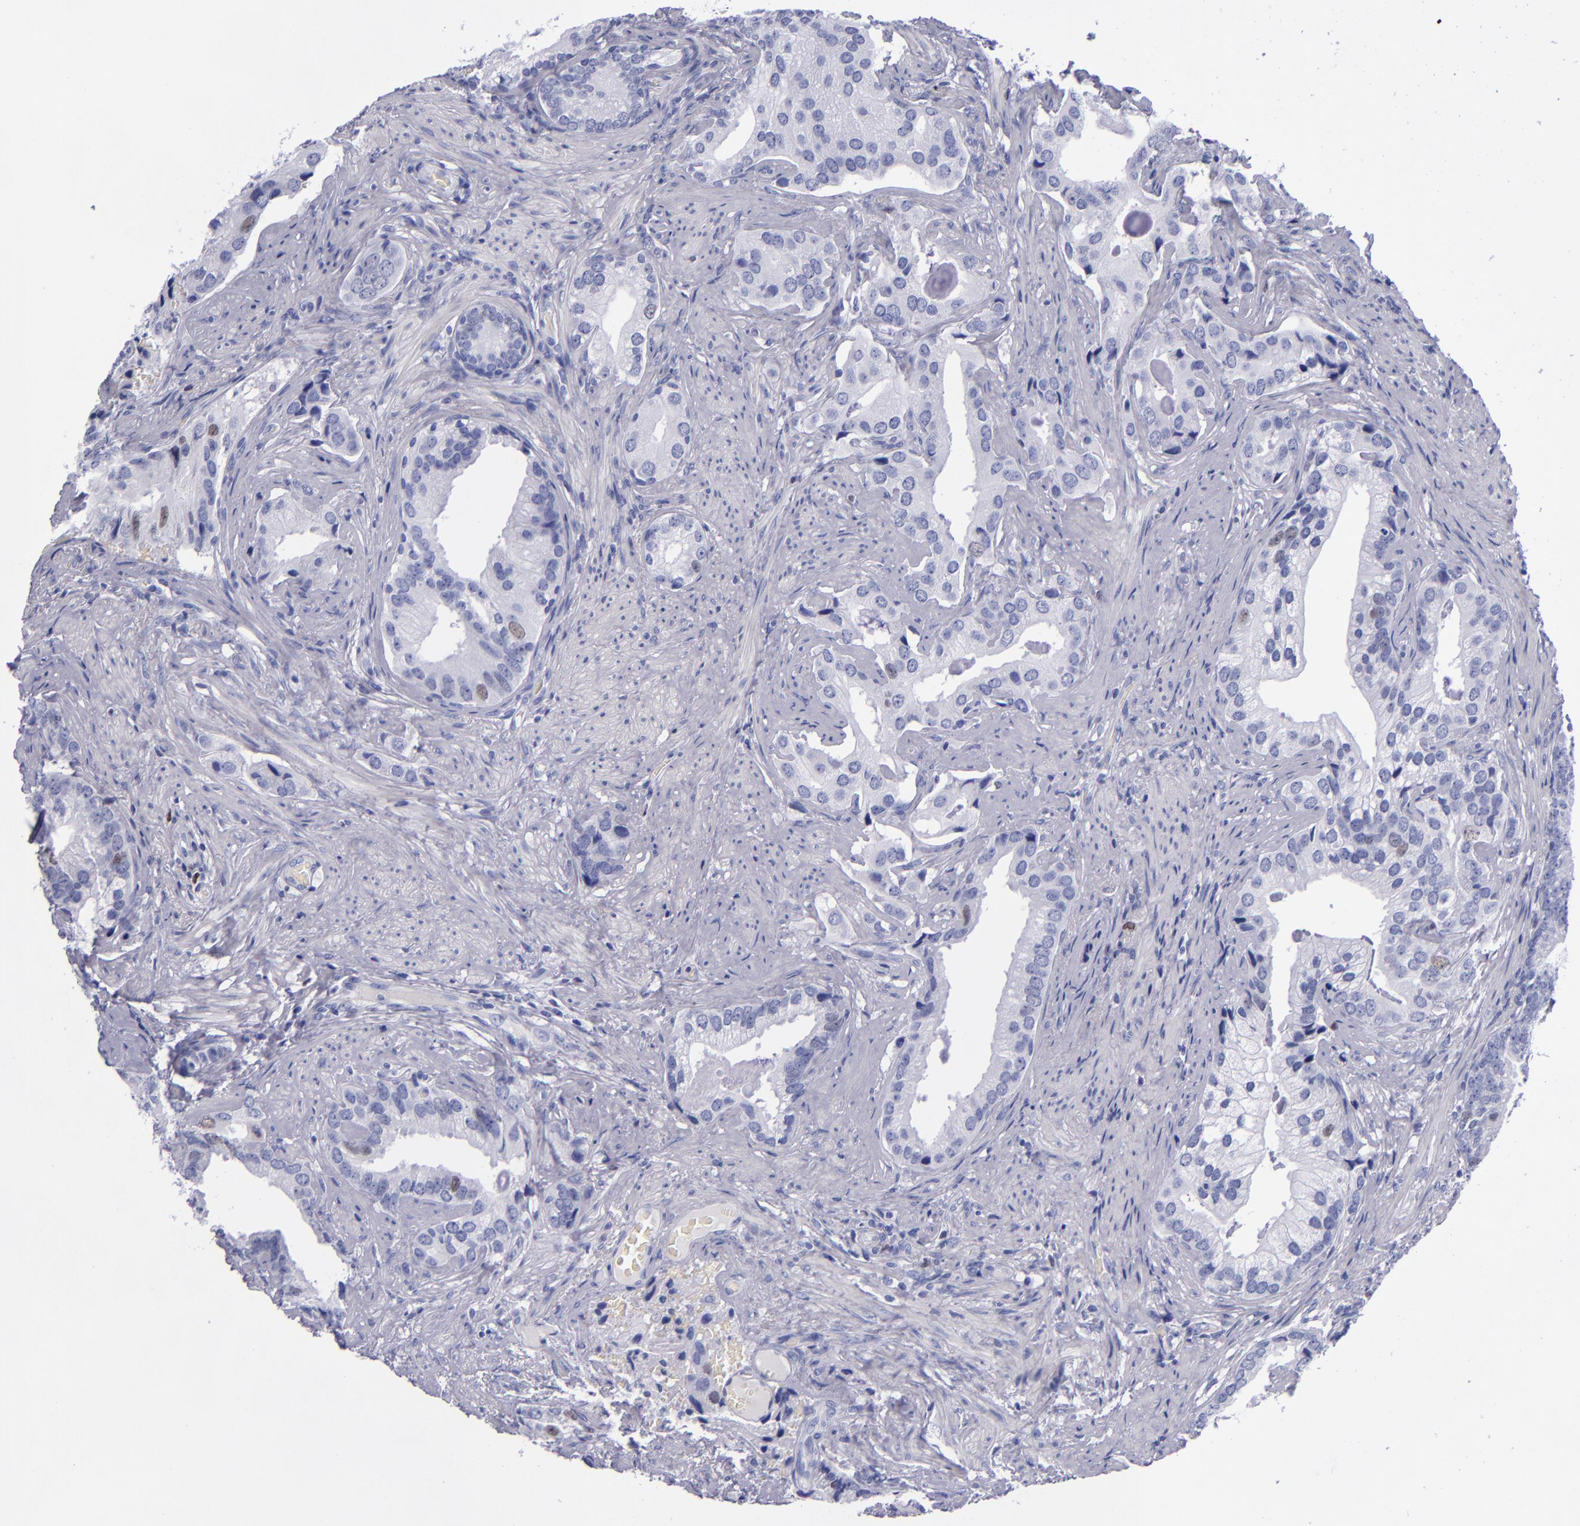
{"staining": {"intensity": "moderate", "quantity": "<25%", "location": "nuclear"}, "tissue": "prostate cancer", "cell_type": "Tumor cells", "image_type": "cancer", "snomed": [{"axis": "morphology", "description": "Adenocarcinoma, Low grade"}, {"axis": "topography", "description": "Prostate"}], "caption": "High-power microscopy captured an IHC histopathology image of adenocarcinoma (low-grade) (prostate), revealing moderate nuclear positivity in approximately <25% of tumor cells.", "gene": "MCM7", "patient": {"sex": "male", "age": 71}}